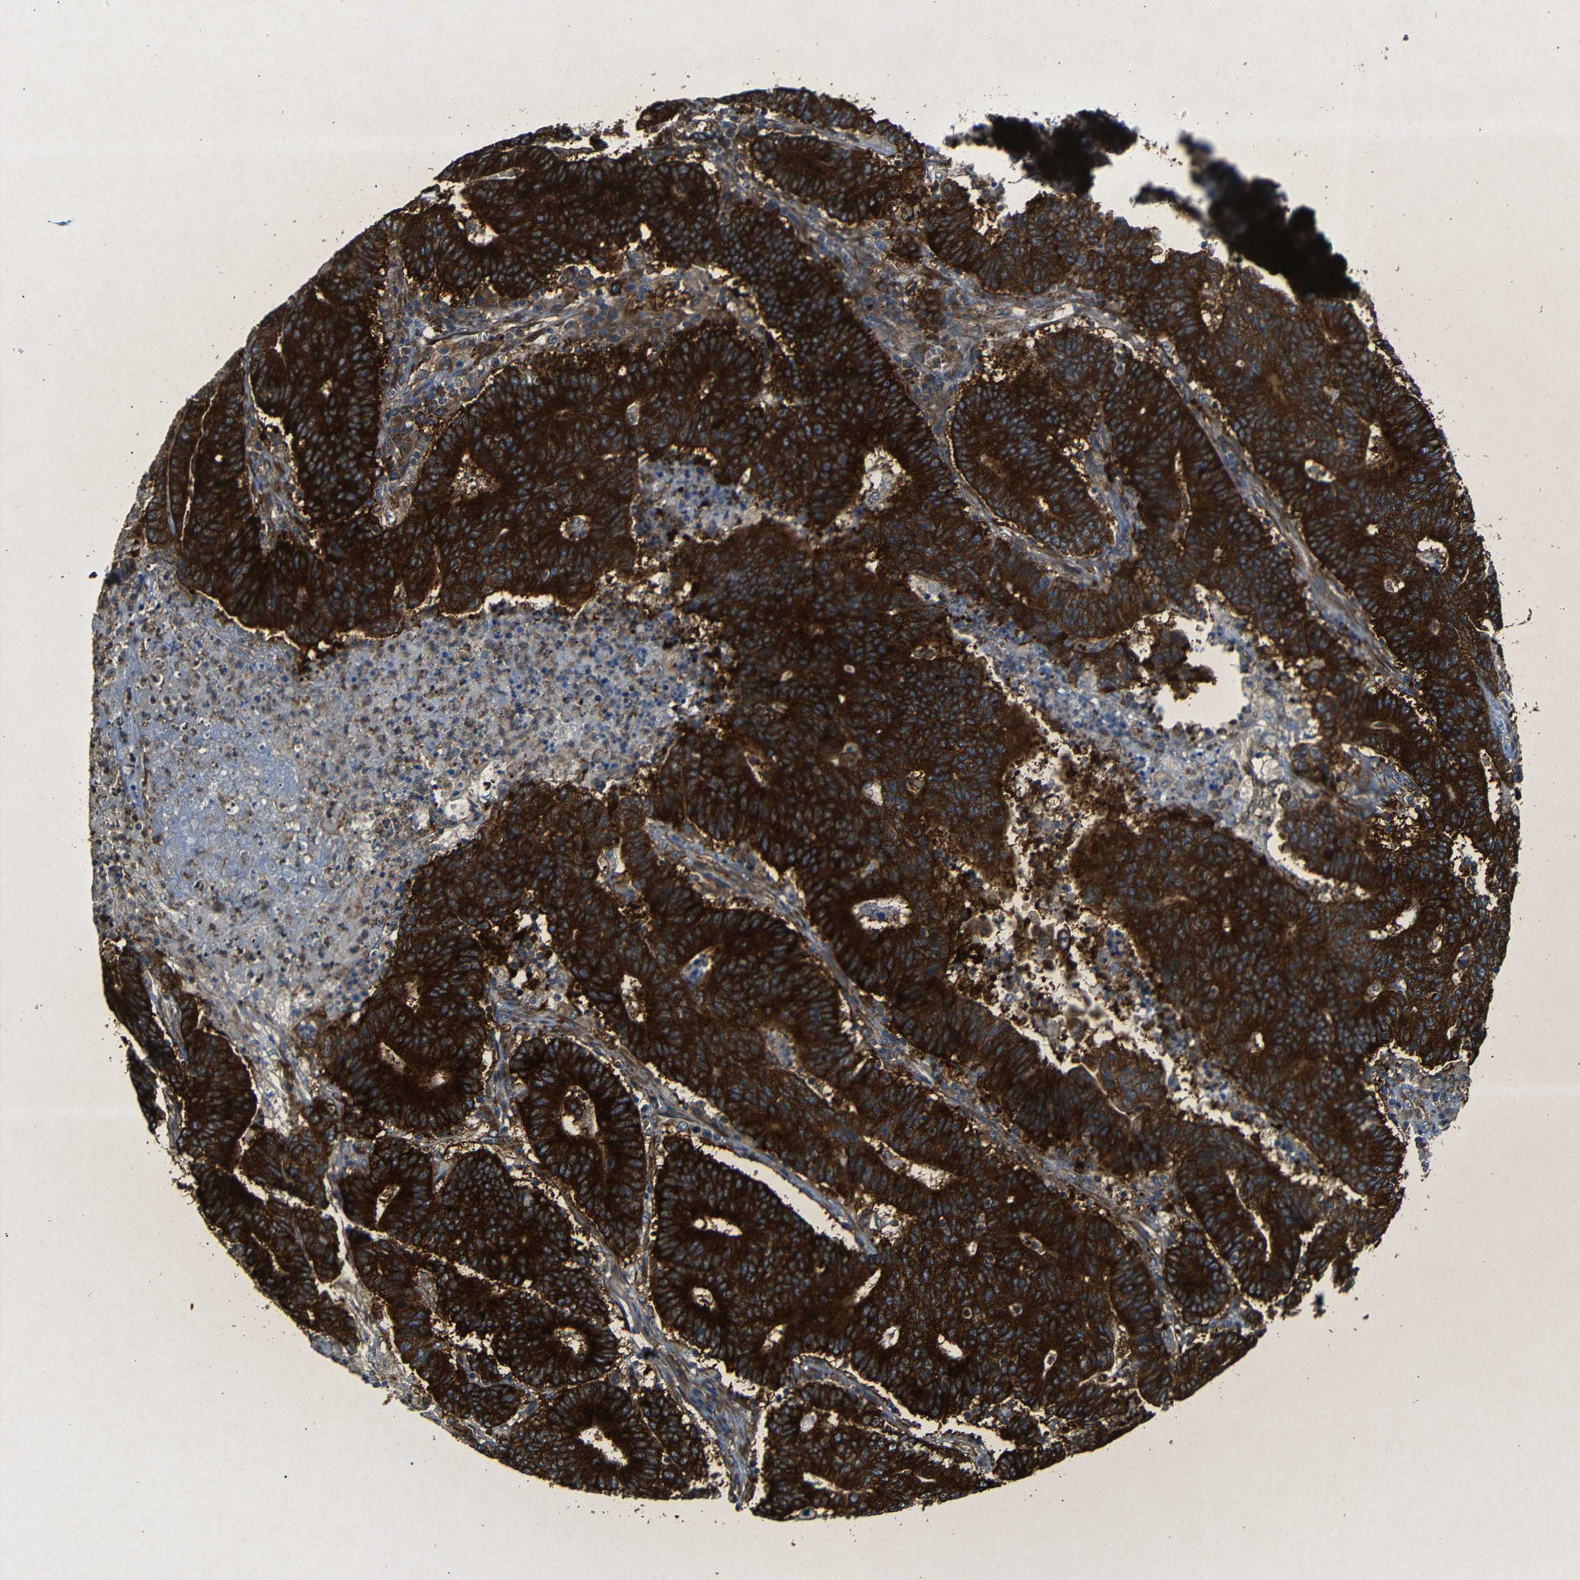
{"staining": {"intensity": "strong", "quantity": ">75%", "location": "cytoplasmic/membranous"}, "tissue": "colorectal cancer", "cell_type": "Tumor cells", "image_type": "cancer", "snomed": [{"axis": "morphology", "description": "Normal tissue, NOS"}, {"axis": "morphology", "description": "Adenocarcinoma, NOS"}, {"axis": "topography", "description": "Colon"}], "caption": "Immunohistochemistry (IHC) (DAB) staining of human colorectal cancer shows strong cytoplasmic/membranous protein staining in approximately >75% of tumor cells. (Stains: DAB in brown, nuclei in blue, Microscopy: brightfield microscopy at high magnification).", "gene": "BTF3", "patient": {"sex": "female", "age": 75}}